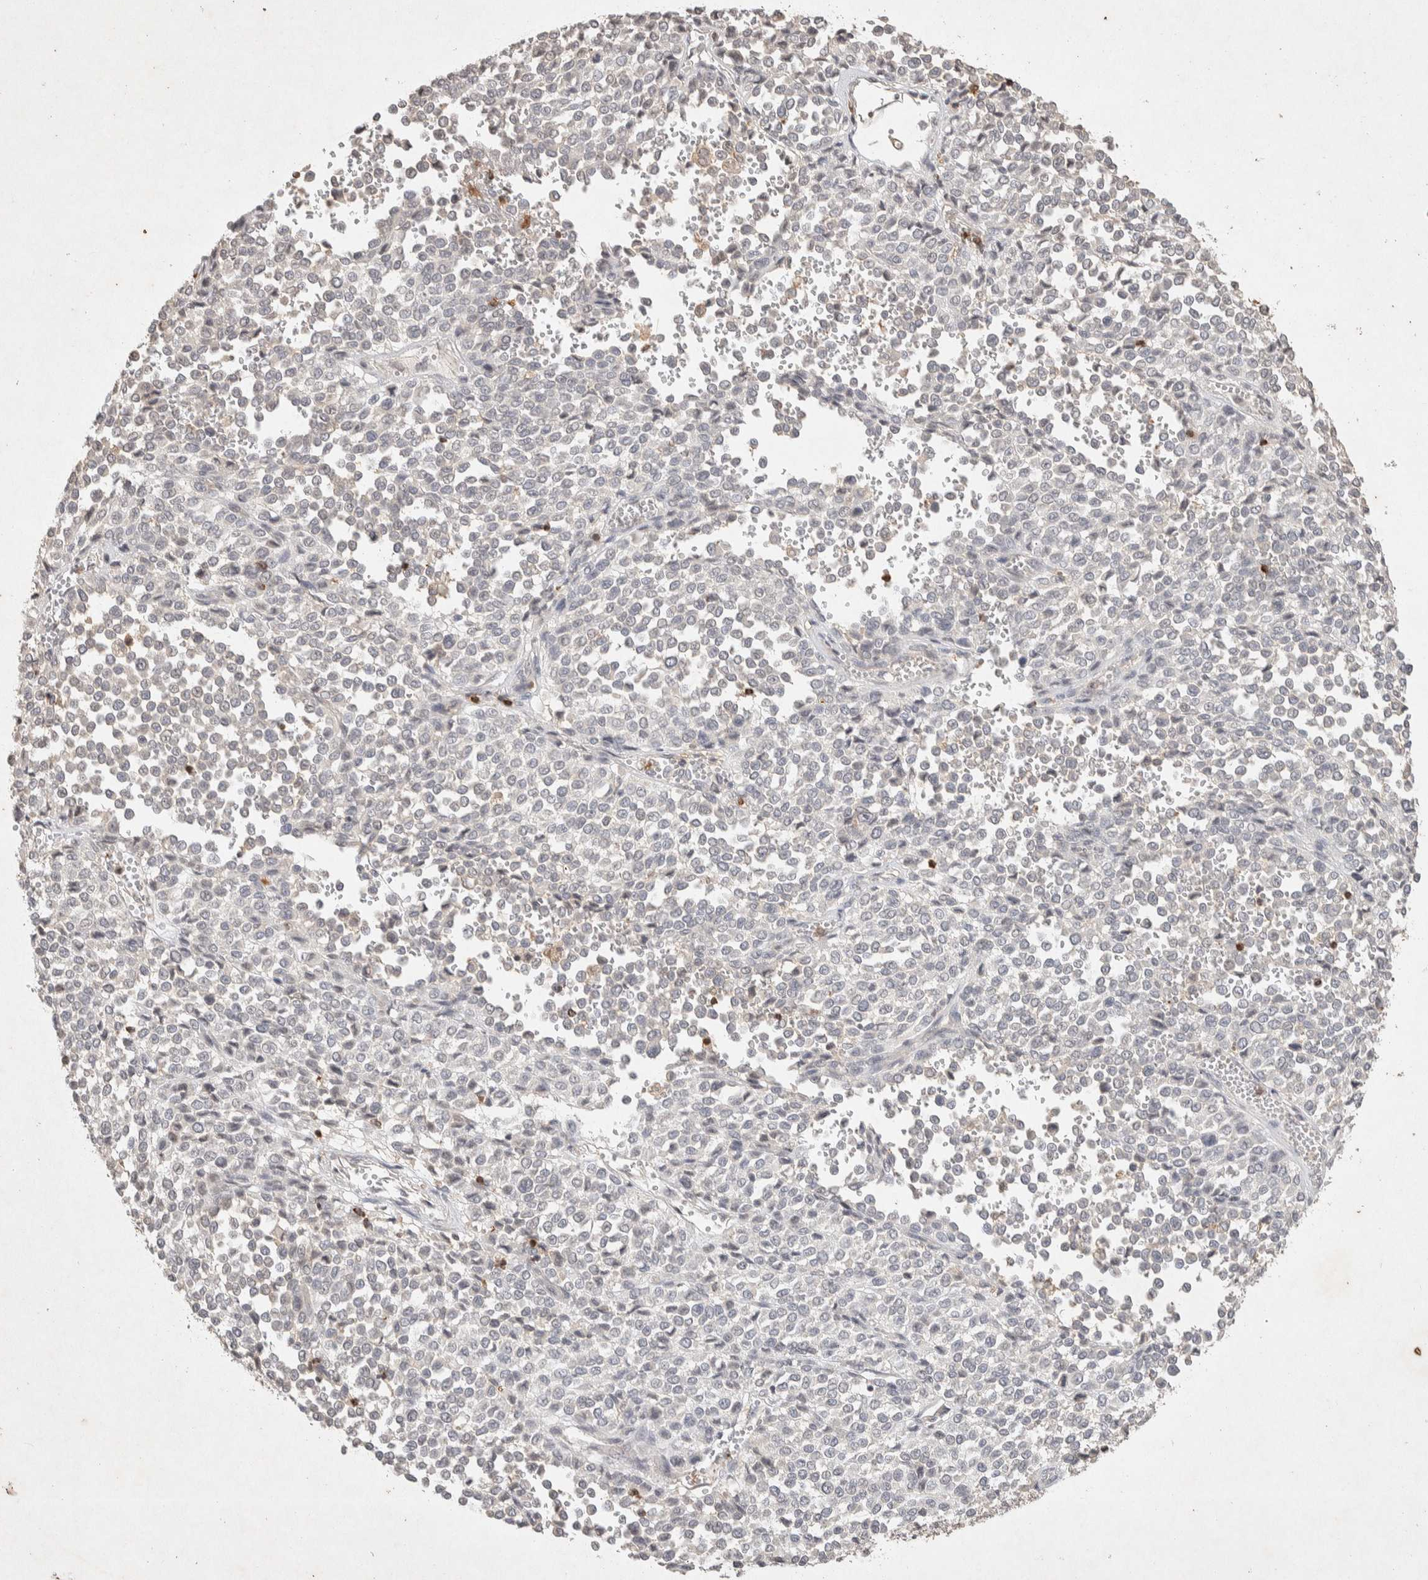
{"staining": {"intensity": "negative", "quantity": "none", "location": "none"}, "tissue": "melanoma", "cell_type": "Tumor cells", "image_type": "cancer", "snomed": [{"axis": "morphology", "description": "Malignant melanoma, Metastatic site"}, {"axis": "topography", "description": "Pancreas"}], "caption": "High power microscopy histopathology image of an IHC image of malignant melanoma (metastatic site), revealing no significant staining in tumor cells.", "gene": "RAC2", "patient": {"sex": "female", "age": 30}}